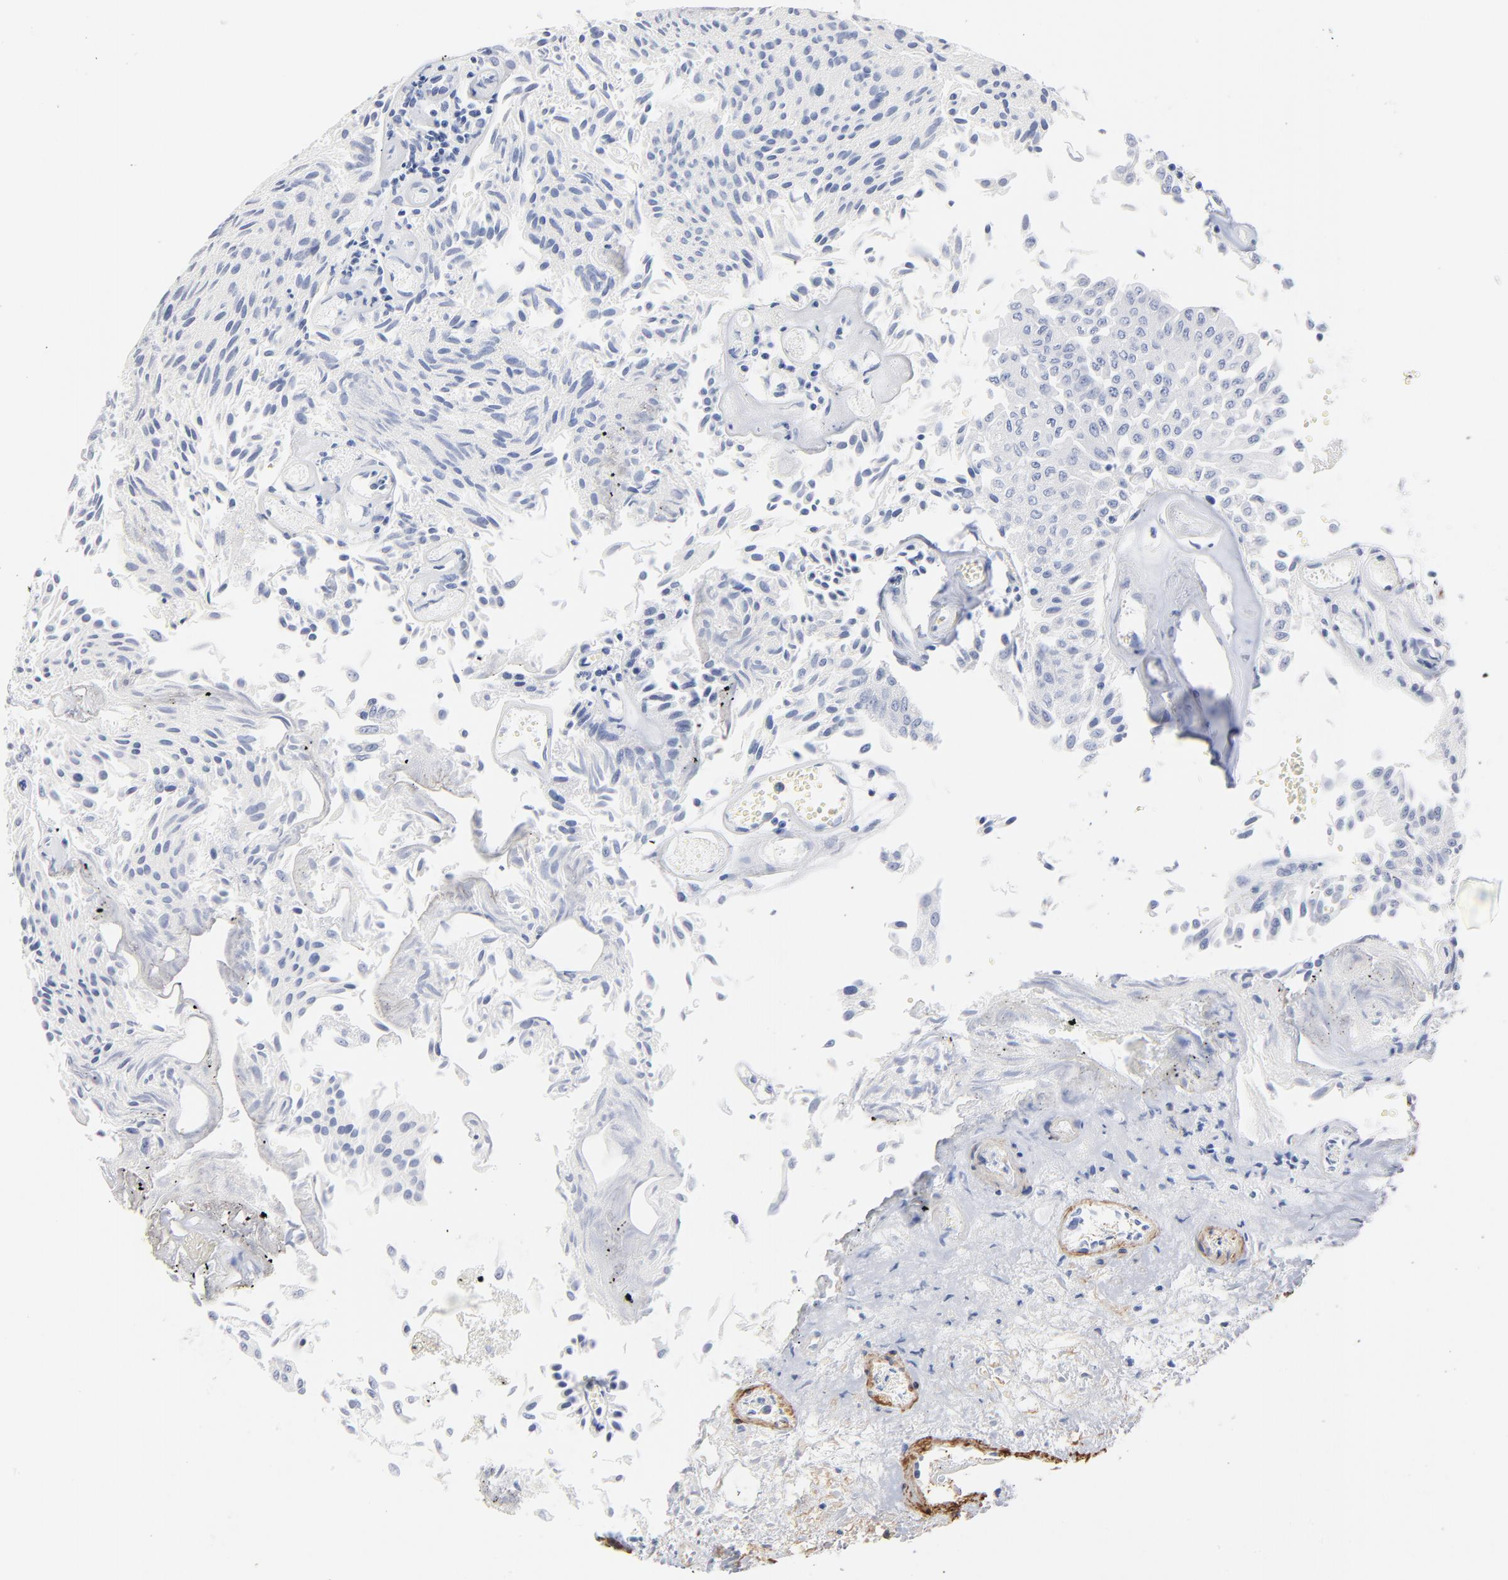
{"staining": {"intensity": "negative", "quantity": "none", "location": "none"}, "tissue": "urothelial cancer", "cell_type": "Tumor cells", "image_type": "cancer", "snomed": [{"axis": "morphology", "description": "Urothelial carcinoma, Low grade"}, {"axis": "topography", "description": "Urinary bladder"}], "caption": "The immunohistochemistry micrograph has no significant staining in tumor cells of low-grade urothelial carcinoma tissue. Brightfield microscopy of immunohistochemistry (IHC) stained with DAB (3,3'-diaminobenzidine) (brown) and hematoxylin (blue), captured at high magnification.", "gene": "AGTR1", "patient": {"sex": "male", "age": 86}}